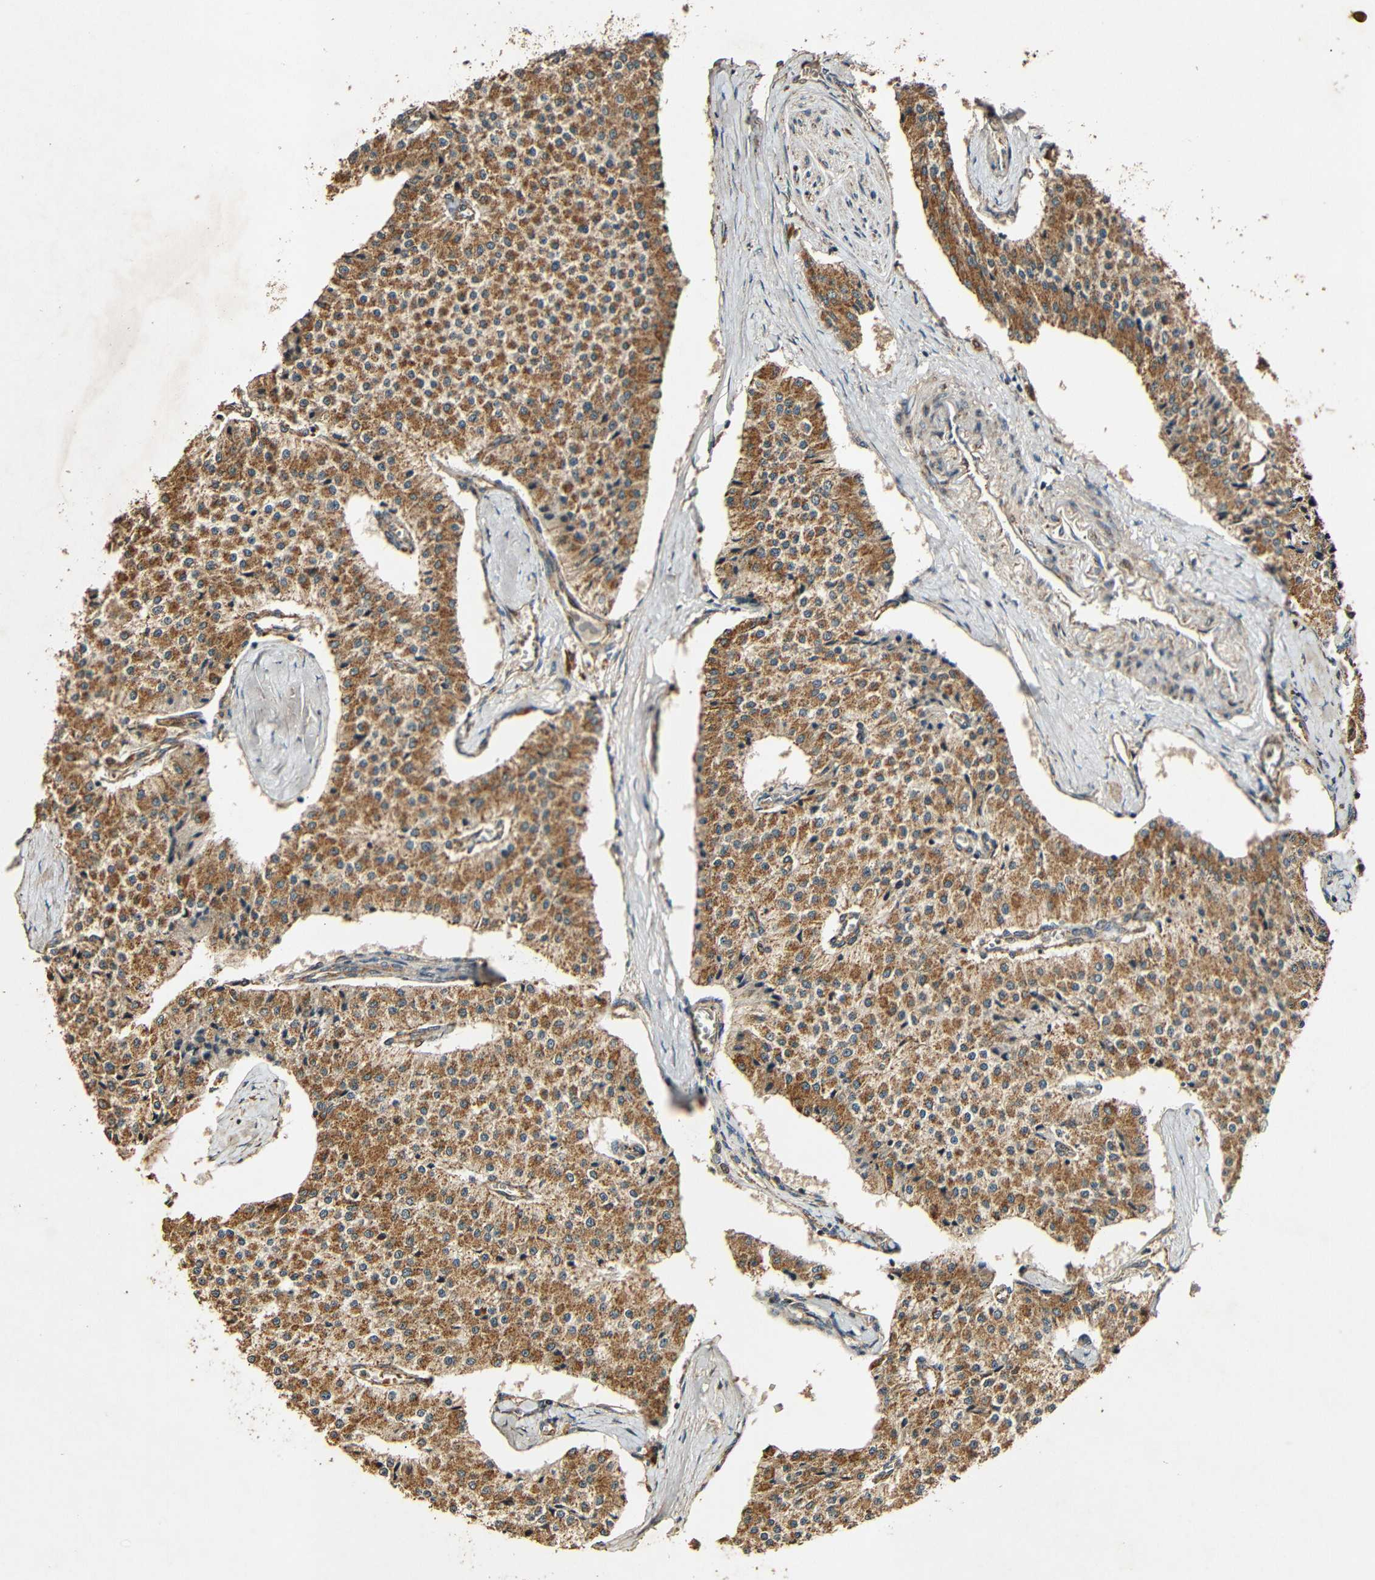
{"staining": {"intensity": "strong", "quantity": ">75%", "location": "cytoplasmic/membranous"}, "tissue": "carcinoid", "cell_type": "Tumor cells", "image_type": "cancer", "snomed": [{"axis": "morphology", "description": "Carcinoid, malignant, NOS"}, {"axis": "topography", "description": "Colon"}], "caption": "Approximately >75% of tumor cells in carcinoid (malignant) demonstrate strong cytoplasmic/membranous protein expression as visualized by brown immunohistochemical staining.", "gene": "KAZALD1", "patient": {"sex": "female", "age": 52}}